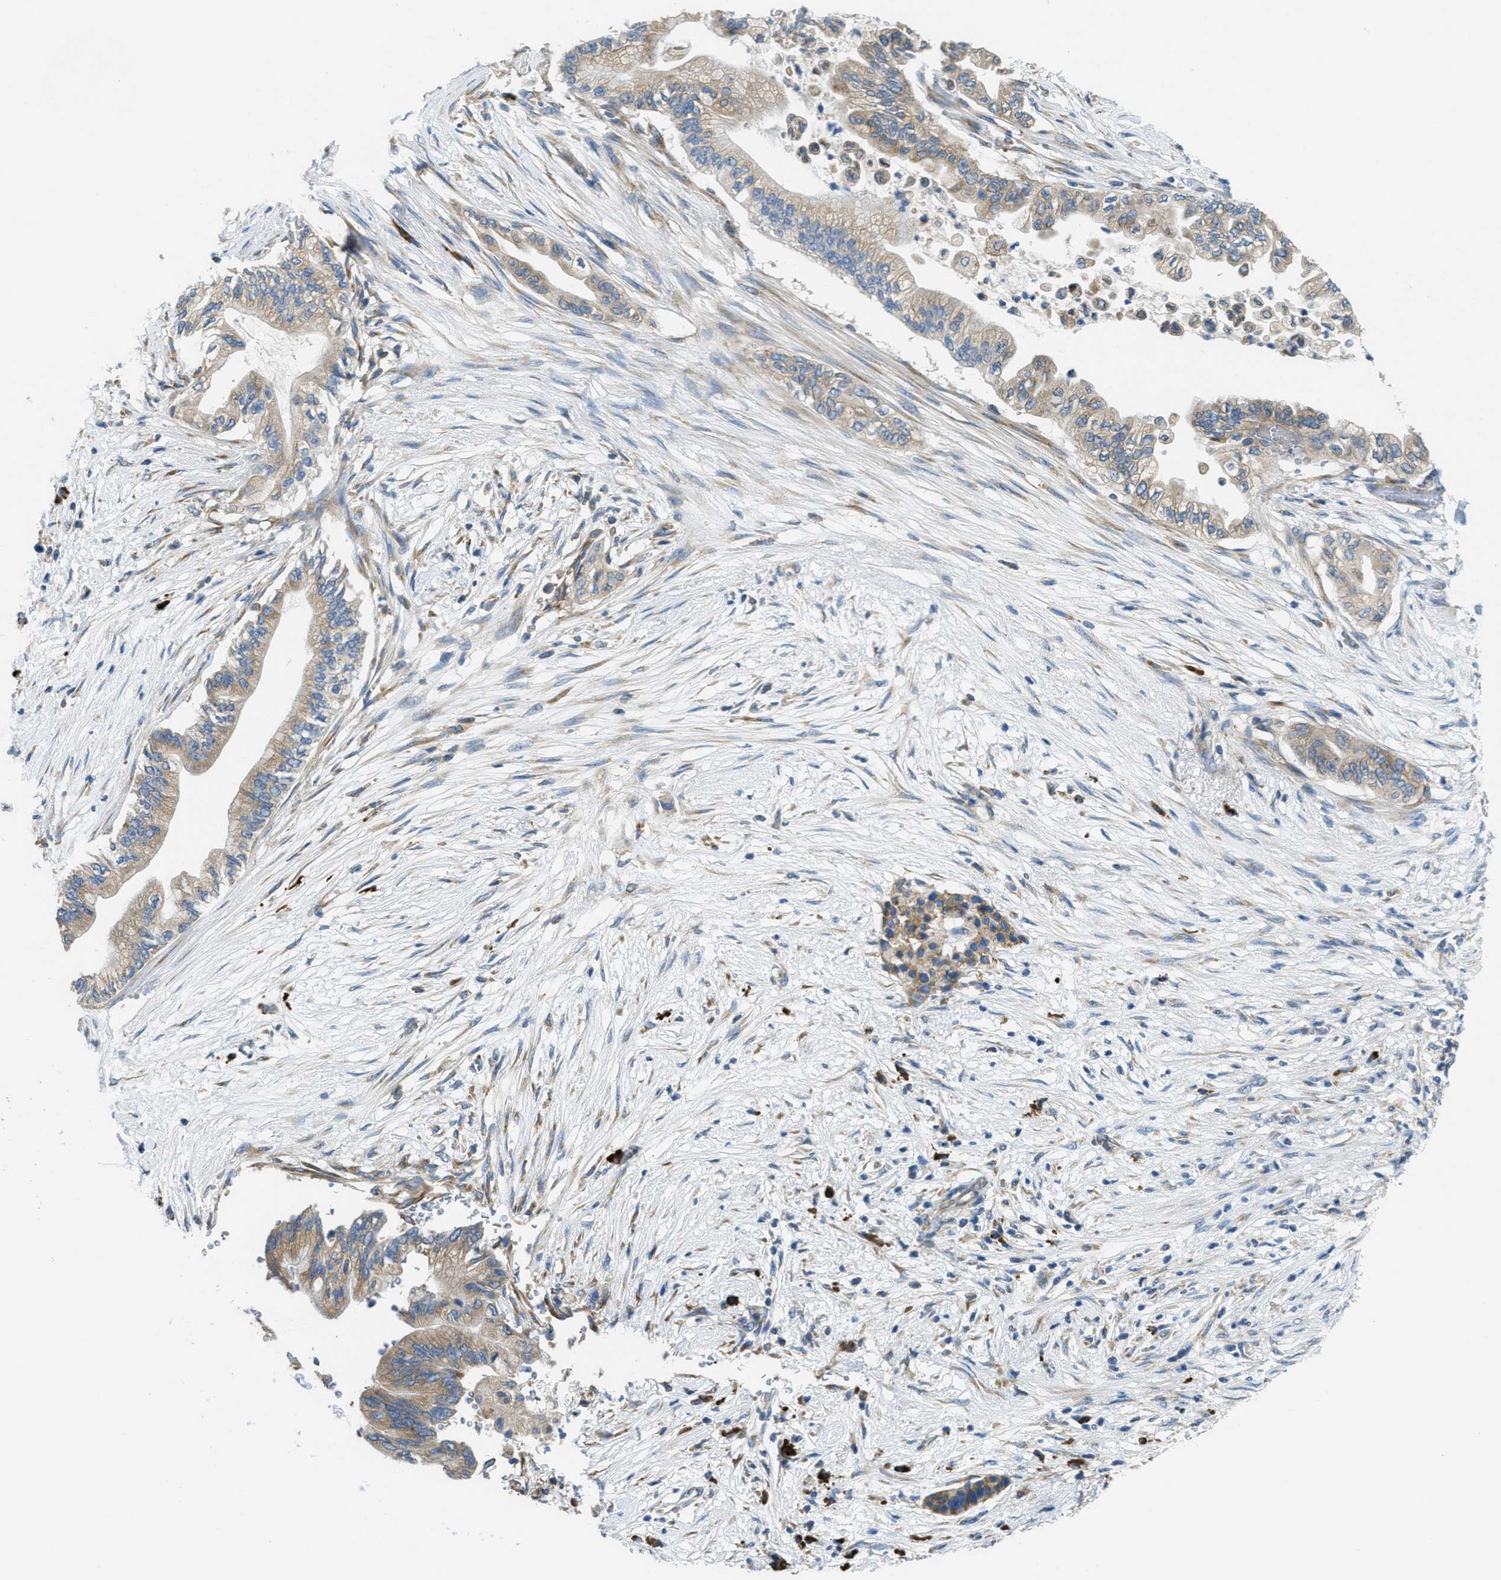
{"staining": {"intensity": "weak", "quantity": ">75%", "location": "cytoplasmic/membranous"}, "tissue": "pancreatic cancer", "cell_type": "Tumor cells", "image_type": "cancer", "snomed": [{"axis": "morphology", "description": "Normal tissue, NOS"}, {"axis": "morphology", "description": "Adenocarcinoma, NOS"}, {"axis": "topography", "description": "Pancreas"}, {"axis": "topography", "description": "Duodenum"}], "caption": "High-power microscopy captured an IHC micrograph of pancreatic adenocarcinoma, revealing weak cytoplasmic/membranous expression in about >75% of tumor cells.", "gene": "SSR1", "patient": {"sex": "female", "age": 60}}